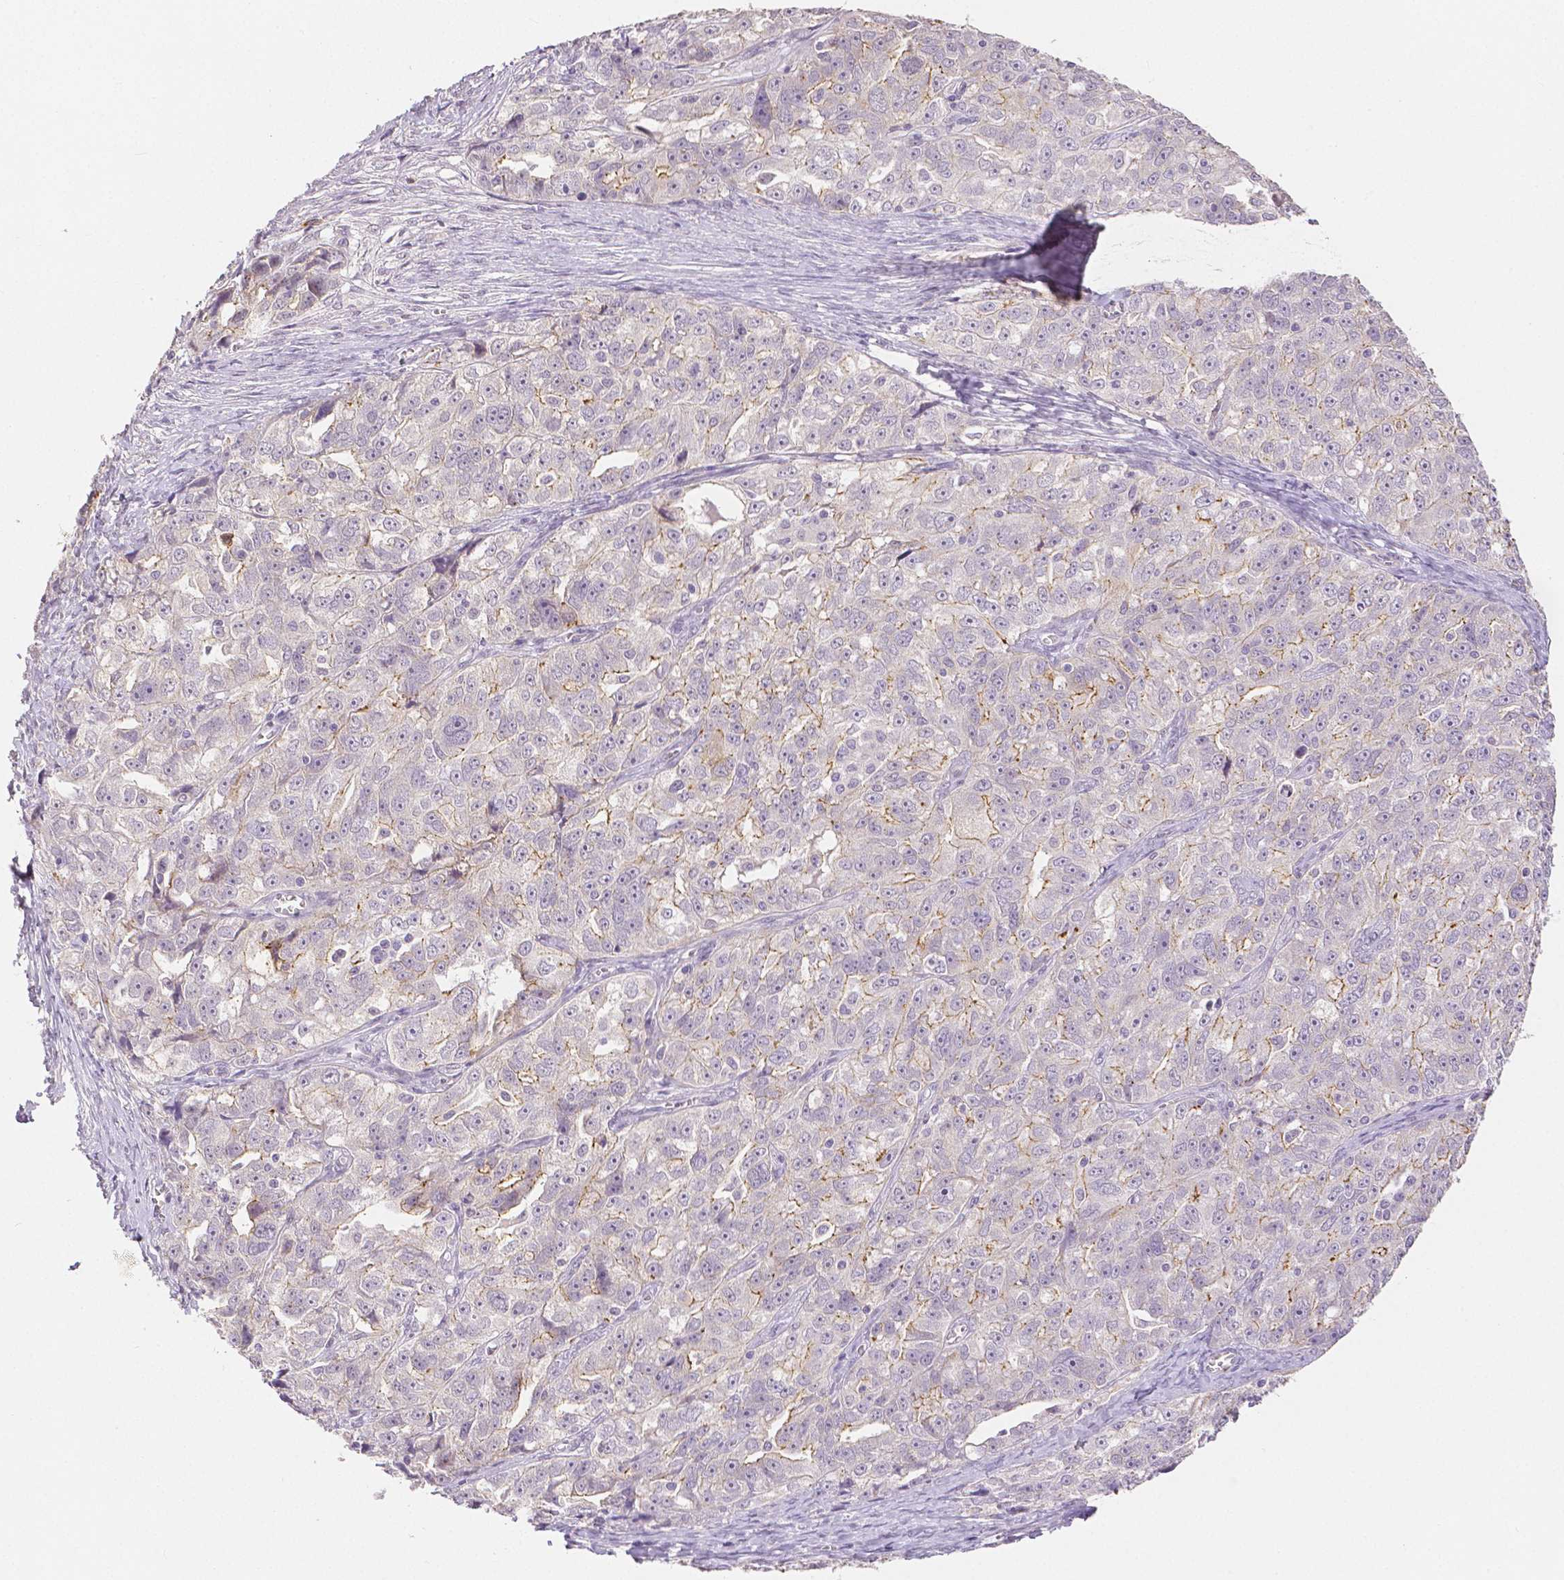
{"staining": {"intensity": "weak", "quantity": "<25%", "location": "cytoplasmic/membranous"}, "tissue": "ovarian cancer", "cell_type": "Tumor cells", "image_type": "cancer", "snomed": [{"axis": "morphology", "description": "Cystadenocarcinoma, serous, NOS"}, {"axis": "topography", "description": "Ovary"}], "caption": "Immunohistochemistry (IHC) histopathology image of human ovarian cancer (serous cystadenocarcinoma) stained for a protein (brown), which shows no staining in tumor cells. (Stains: DAB (3,3'-diaminobenzidine) immunohistochemistry with hematoxylin counter stain, Microscopy: brightfield microscopy at high magnification).", "gene": "OCLN", "patient": {"sex": "female", "age": 51}}